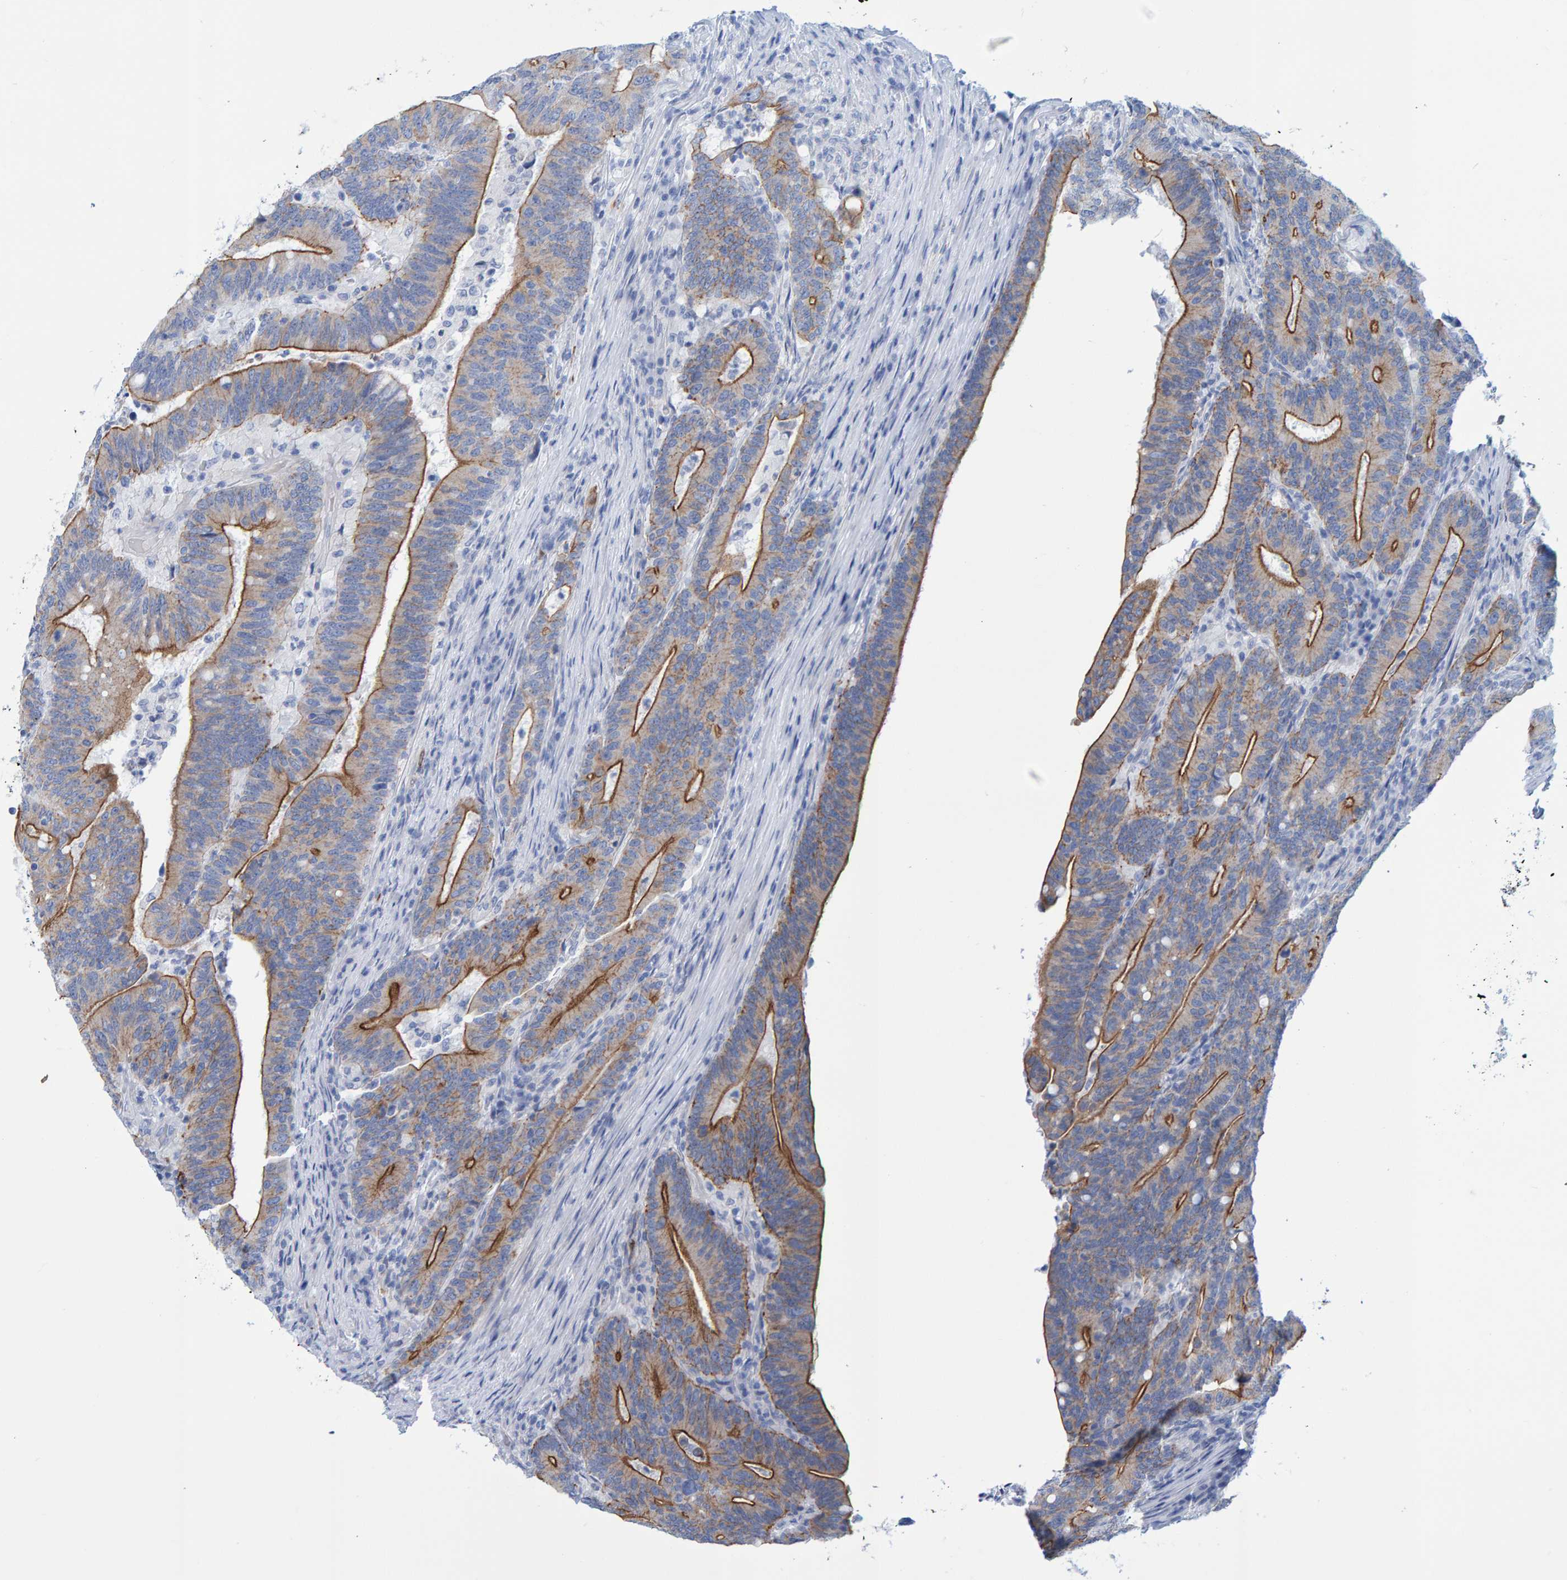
{"staining": {"intensity": "moderate", "quantity": "25%-75%", "location": "cytoplasmic/membranous"}, "tissue": "colorectal cancer", "cell_type": "Tumor cells", "image_type": "cancer", "snomed": [{"axis": "morphology", "description": "Adenocarcinoma, NOS"}, {"axis": "topography", "description": "Colon"}], "caption": "A histopathology image showing moderate cytoplasmic/membranous expression in about 25%-75% of tumor cells in adenocarcinoma (colorectal), as visualized by brown immunohistochemical staining.", "gene": "JAKMIP3", "patient": {"sex": "female", "age": 66}}